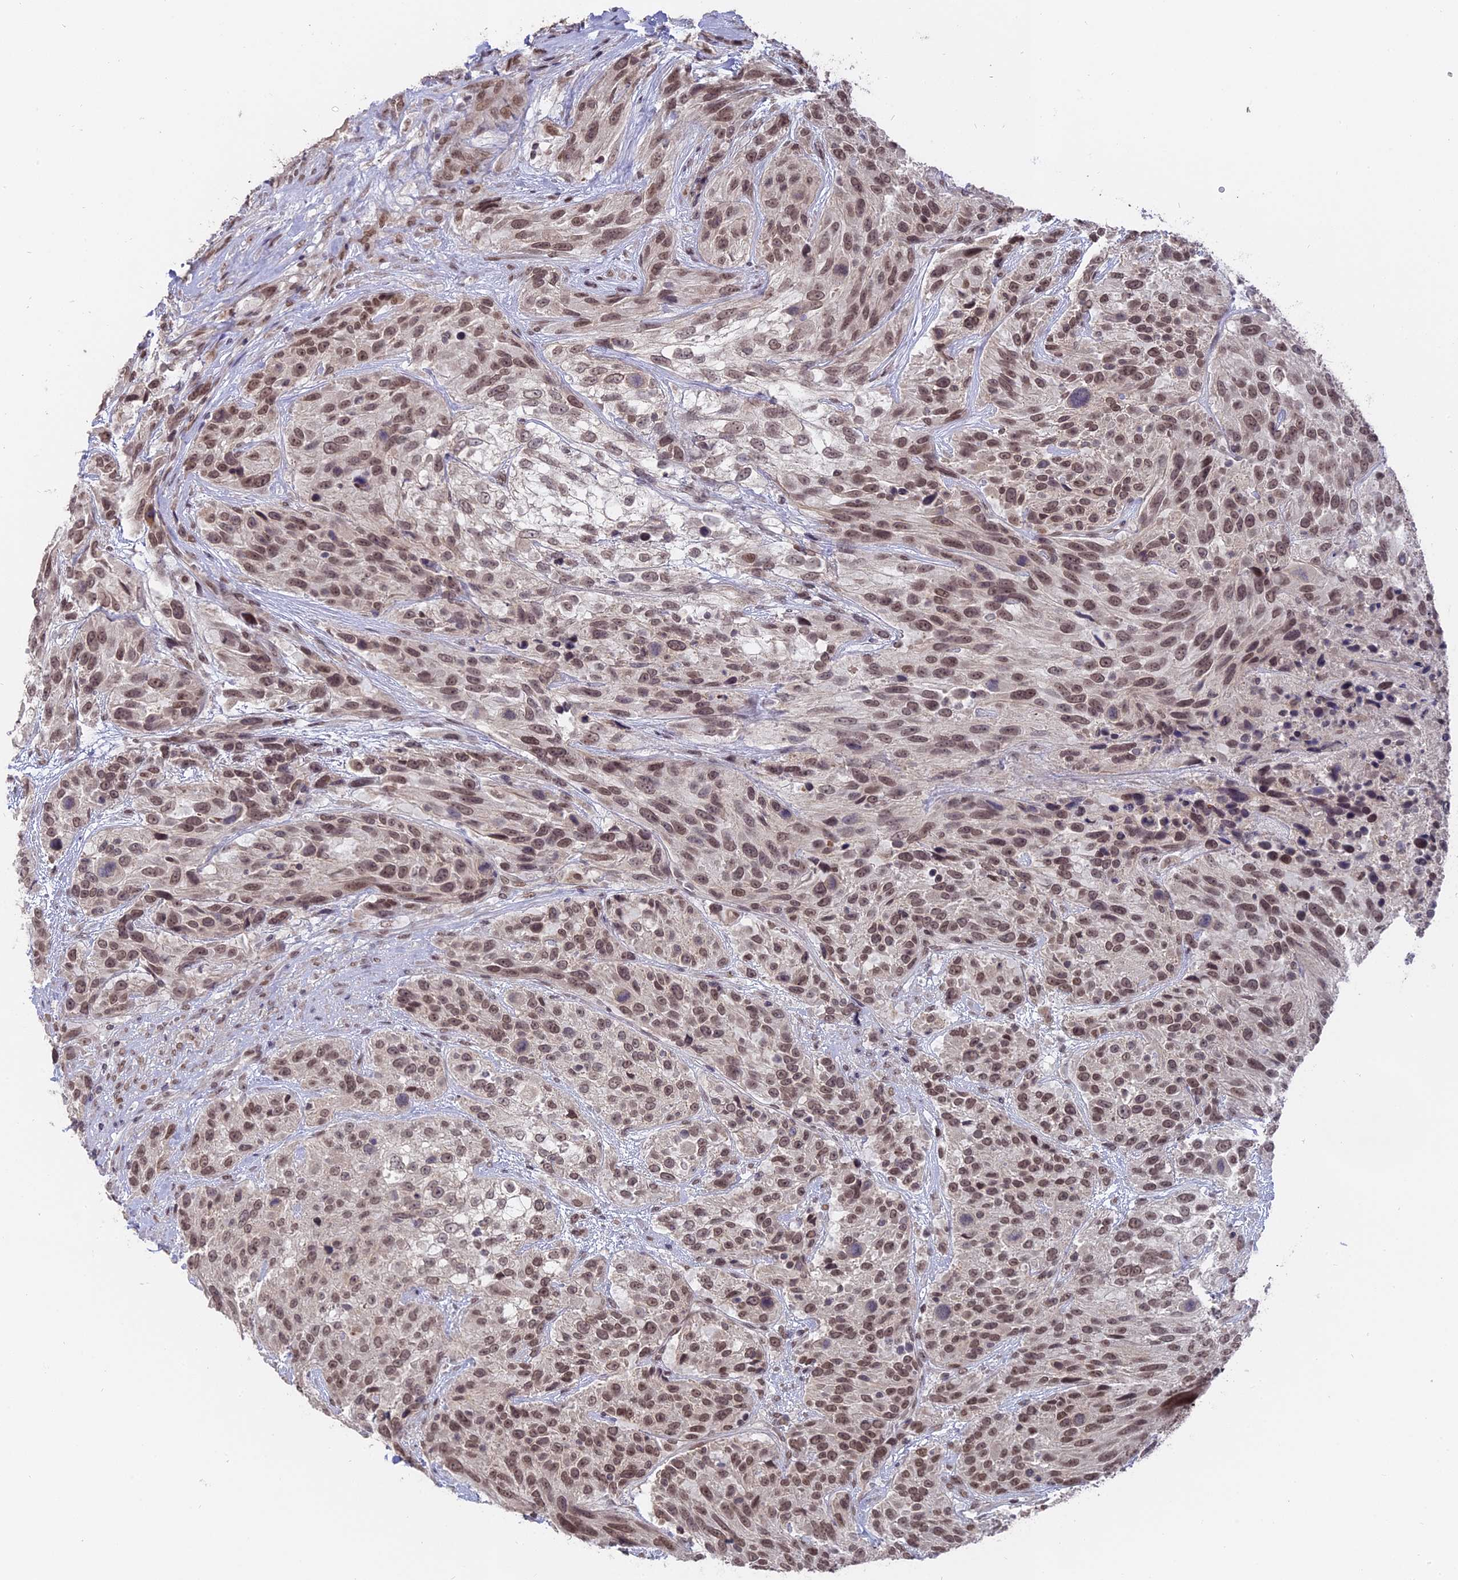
{"staining": {"intensity": "moderate", "quantity": ">75%", "location": "nuclear"}, "tissue": "urothelial cancer", "cell_type": "Tumor cells", "image_type": "cancer", "snomed": [{"axis": "morphology", "description": "Urothelial carcinoma, High grade"}, {"axis": "topography", "description": "Urinary bladder"}], "caption": "Urothelial cancer tissue reveals moderate nuclear positivity in approximately >75% of tumor cells, visualized by immunohistochemistry. Using DAB (brown) and hematoxylin (blue) stains, captured at high magnification using brightfield microscopy.", "gene": "NR1H3", "patient": {"sex": "female", "age": 70}}